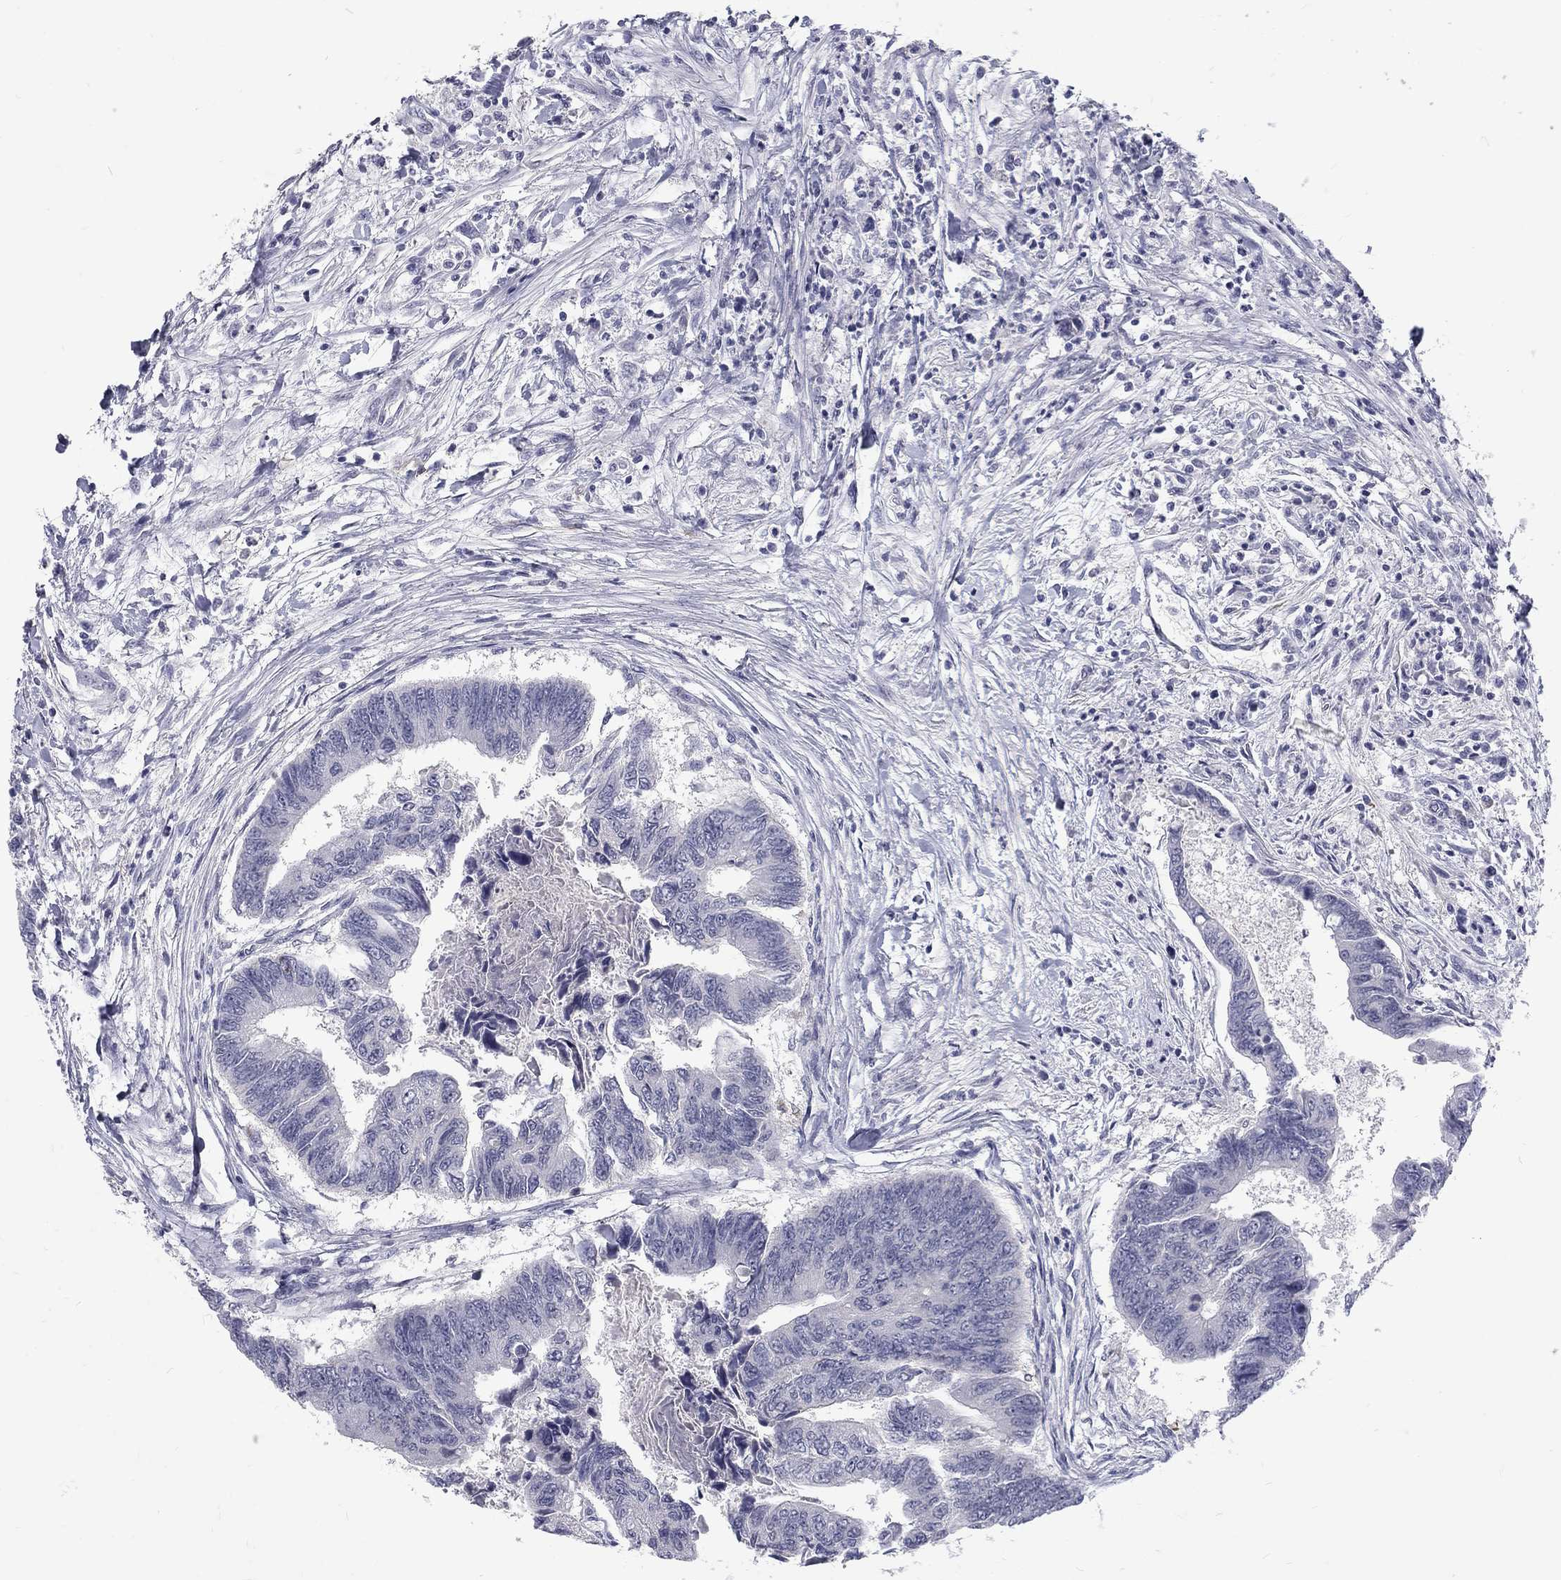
{"staining": {"intensity": "negative", "quantity": "none", "location": "none"}, "tissue": "colorectal cancer", "cell_type": "Tumor cells", "image_type": "cancer", "snomed": [{"axis": "morphology", "description": "Adenocarcinoma, NOS"}, {"axis": "topography", "description": "Colon"}], "caption": "Immunohistochemistry (IHC) histopathology image of human colorectal cancer (adenocarcinoma) stained for a protein (brown), which demonstrates no expression in tumor cells. (Stains: DAB (3,3'-diaminobenzidine) immunohistochemistry (IHC) with hematoxylin counter stain, Microscopy: brightfield microscopy at high magnification).", "gene": "NOS1", "patient": {"sex": "female", "age": 65}}